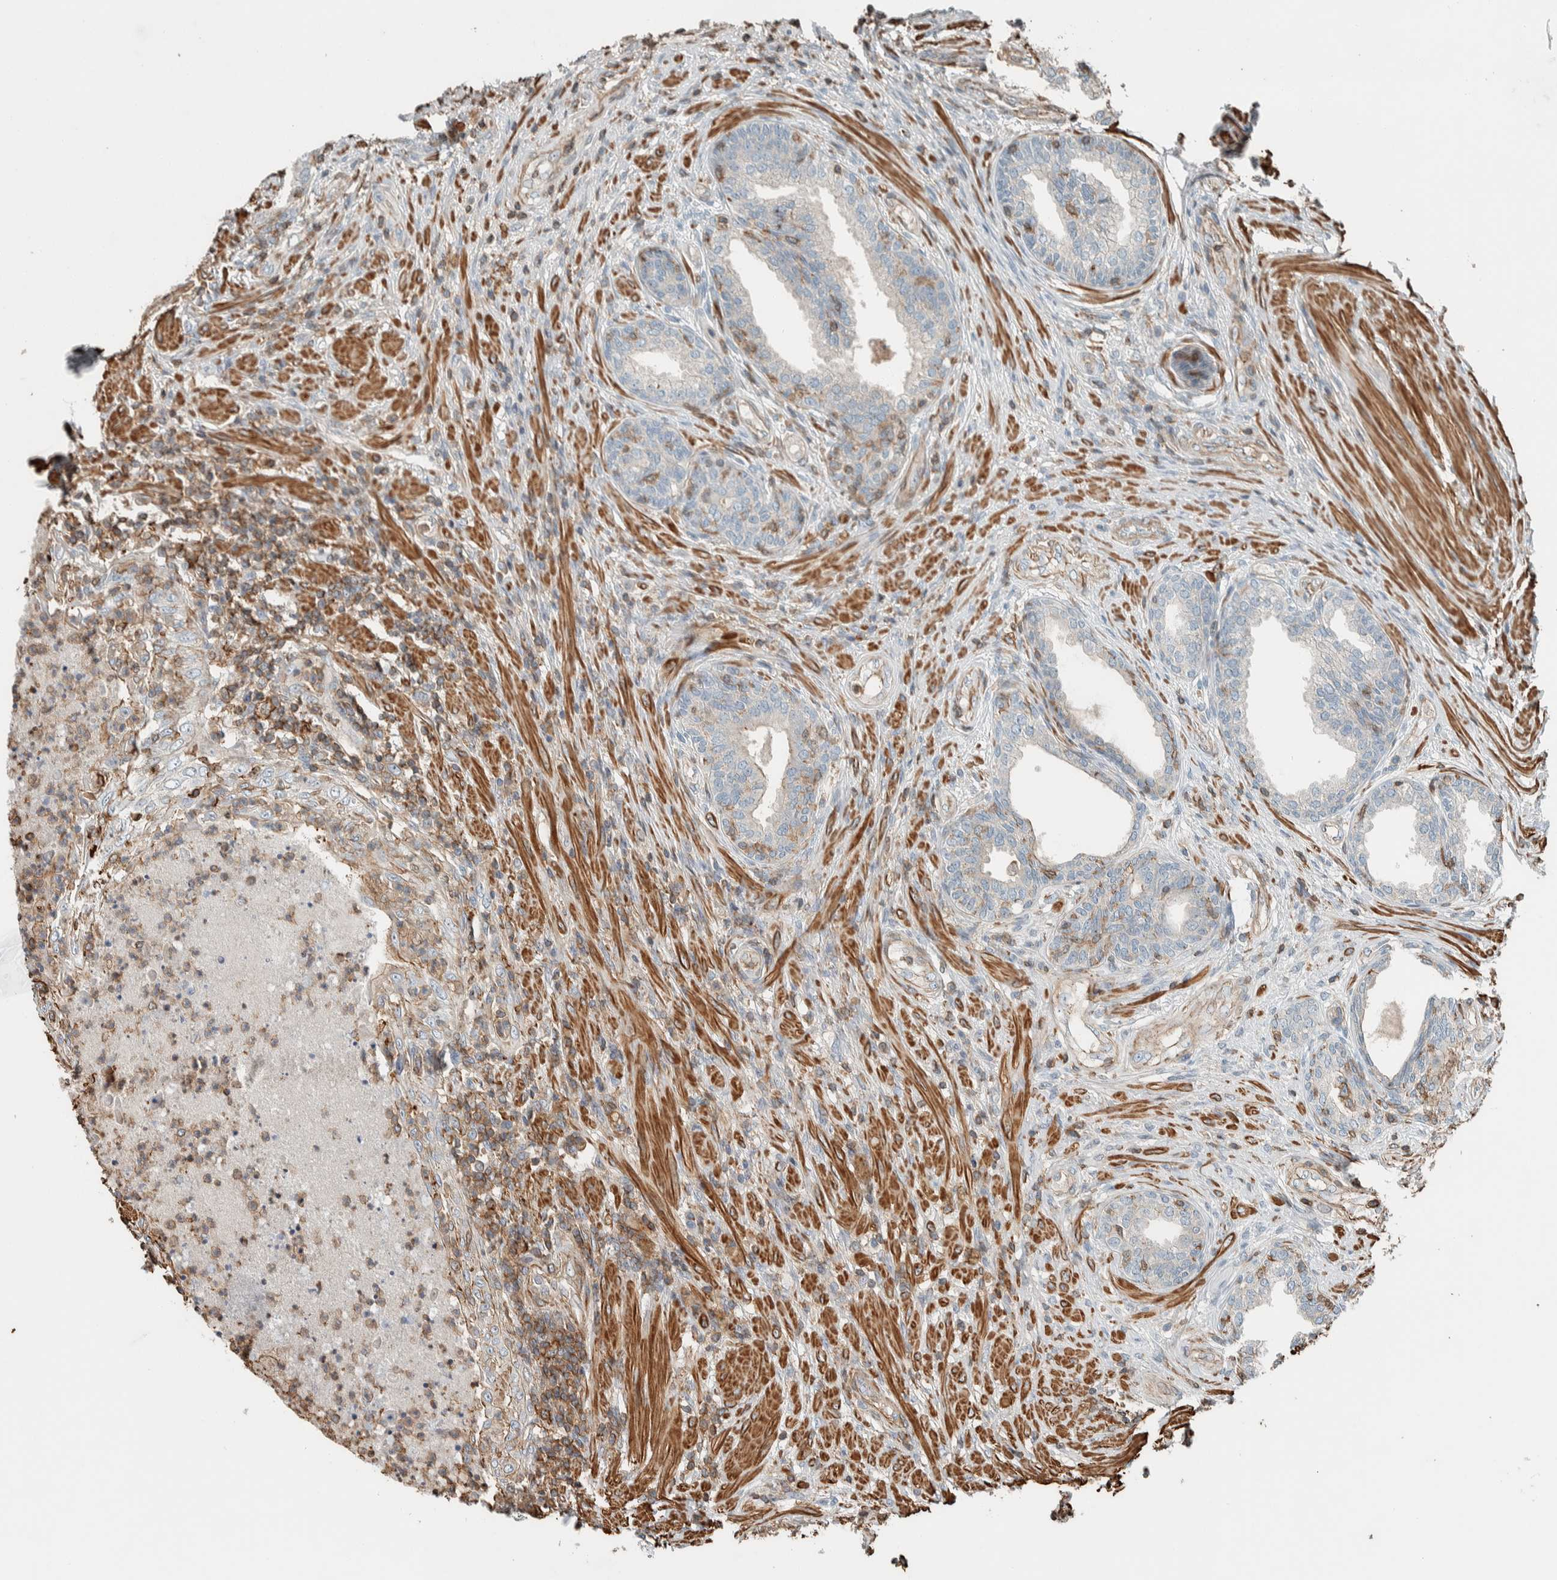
{"staining": {"intensity": "weak", "quantity": "25%-75%", "location": "cytoplasmic/membranous"}, "tissue": "prostate", "cell_type": "Glandular cells", "image_type": "normal", "snomed": [{"axis": "morphology", "description": "Normal tissue, NOS"}, {"axis": "topography", "description": "Prostate"}], "caption": "Unremarkable prostate shows weak cytoplasmic/membranous positivity in approximately 25%-75% of glandular cells.", "gene": "CTBP2", "patient": {"sex": "male", "age": 76}}